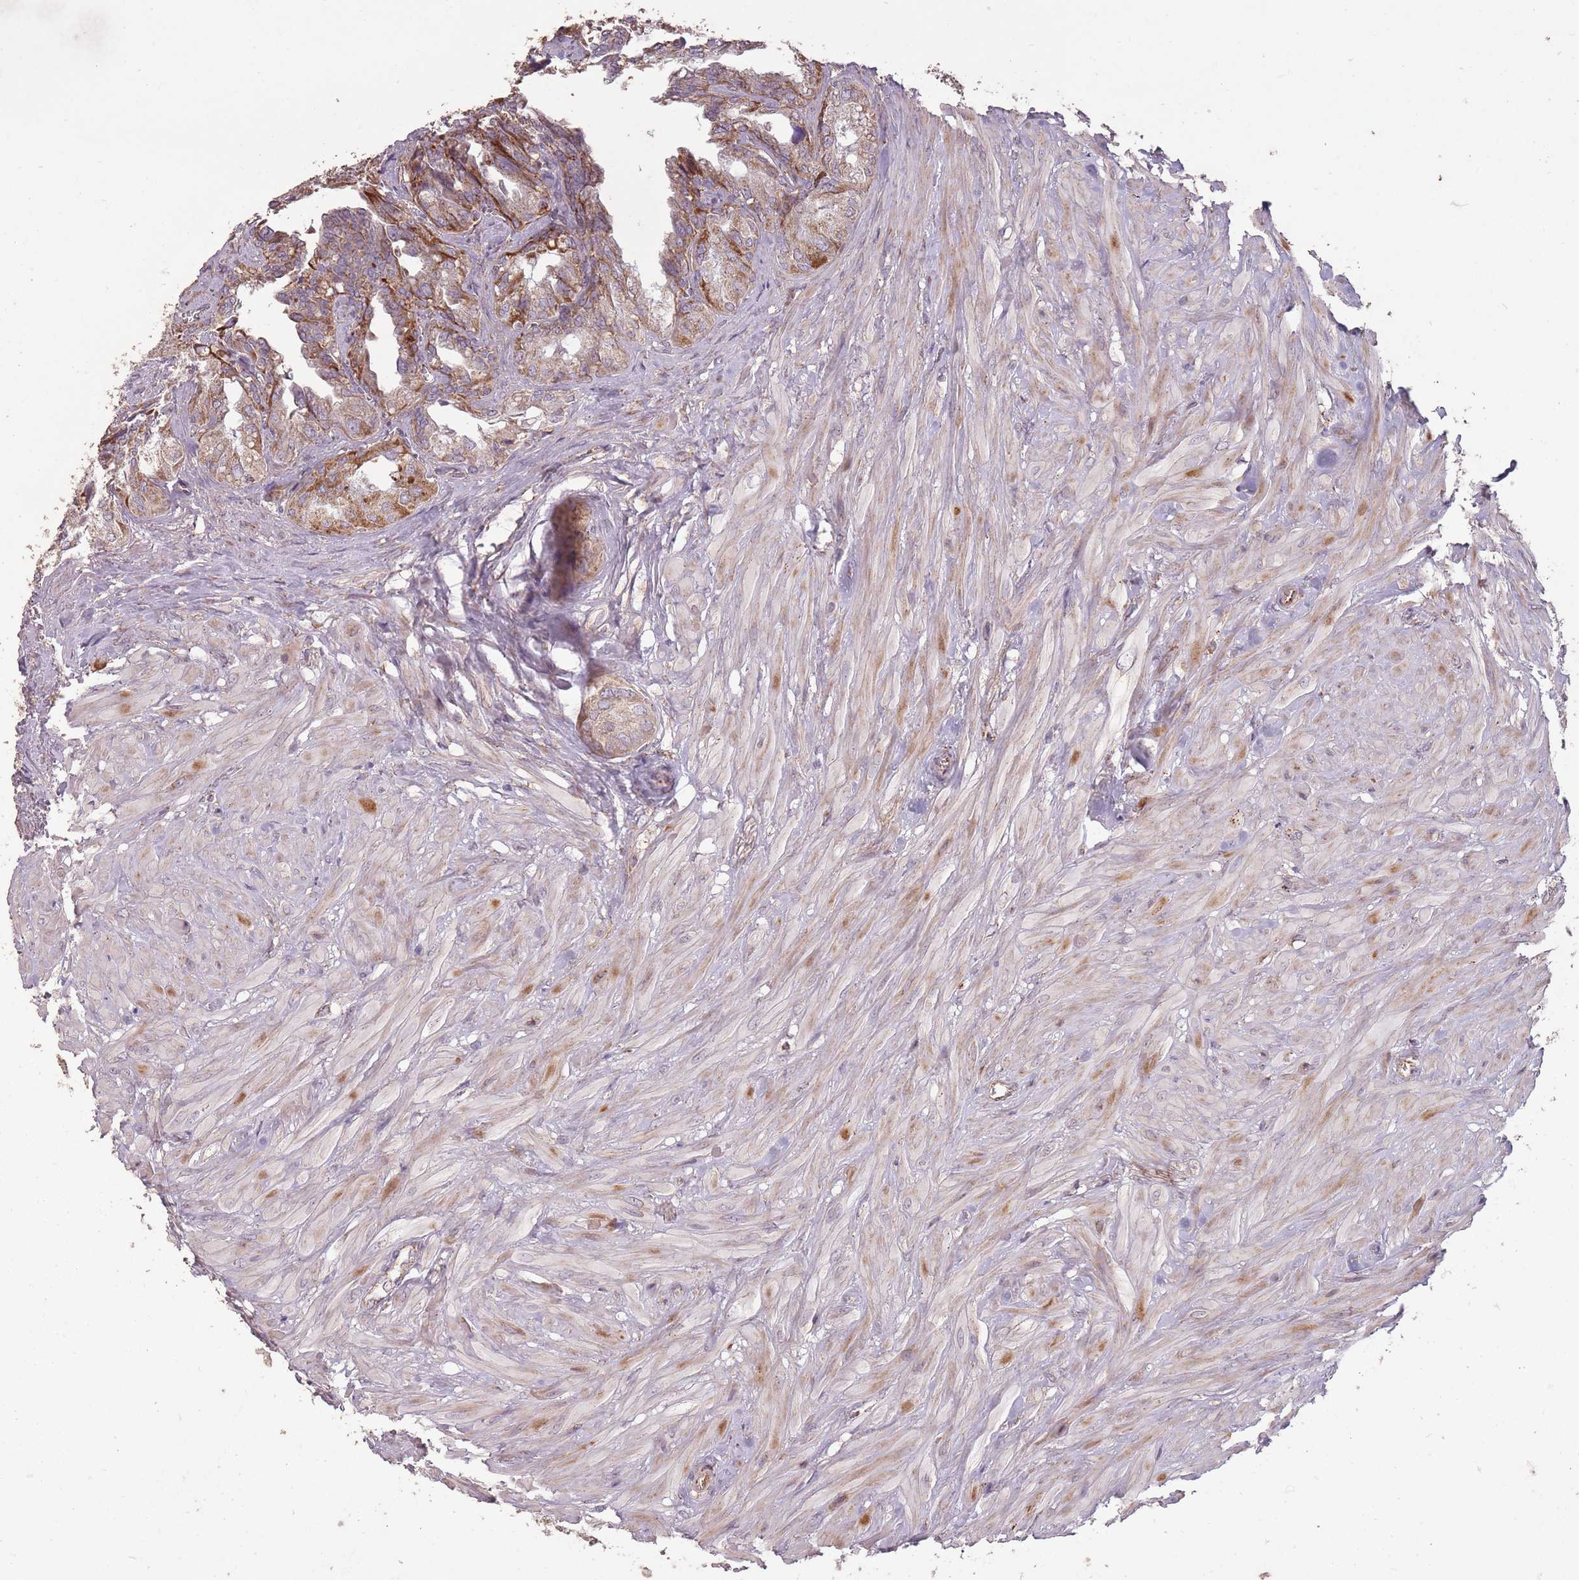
{"staining": {"intensity": "strong", "quantity": "25%-75%", "location": "cytoplasmic/membranous"}, "tissue": "seminal vesicle", "cell_type": "Glandular cells", "image_type": "normal", "snomed": [{"axis": "morphology", "description": "Normal tissue, NOS"}, {"axis": "topography", "description": "Seminal veicle"}], "caption": "Immunohistochemical staining of unremarkable seminal vesicle exhibits high levels of strong cytoplasmic/membranous expression in approximately 25%-75% of glandular cells.", "gene": "CNOT8", "patient": {"sex": "male", "age": 67}}